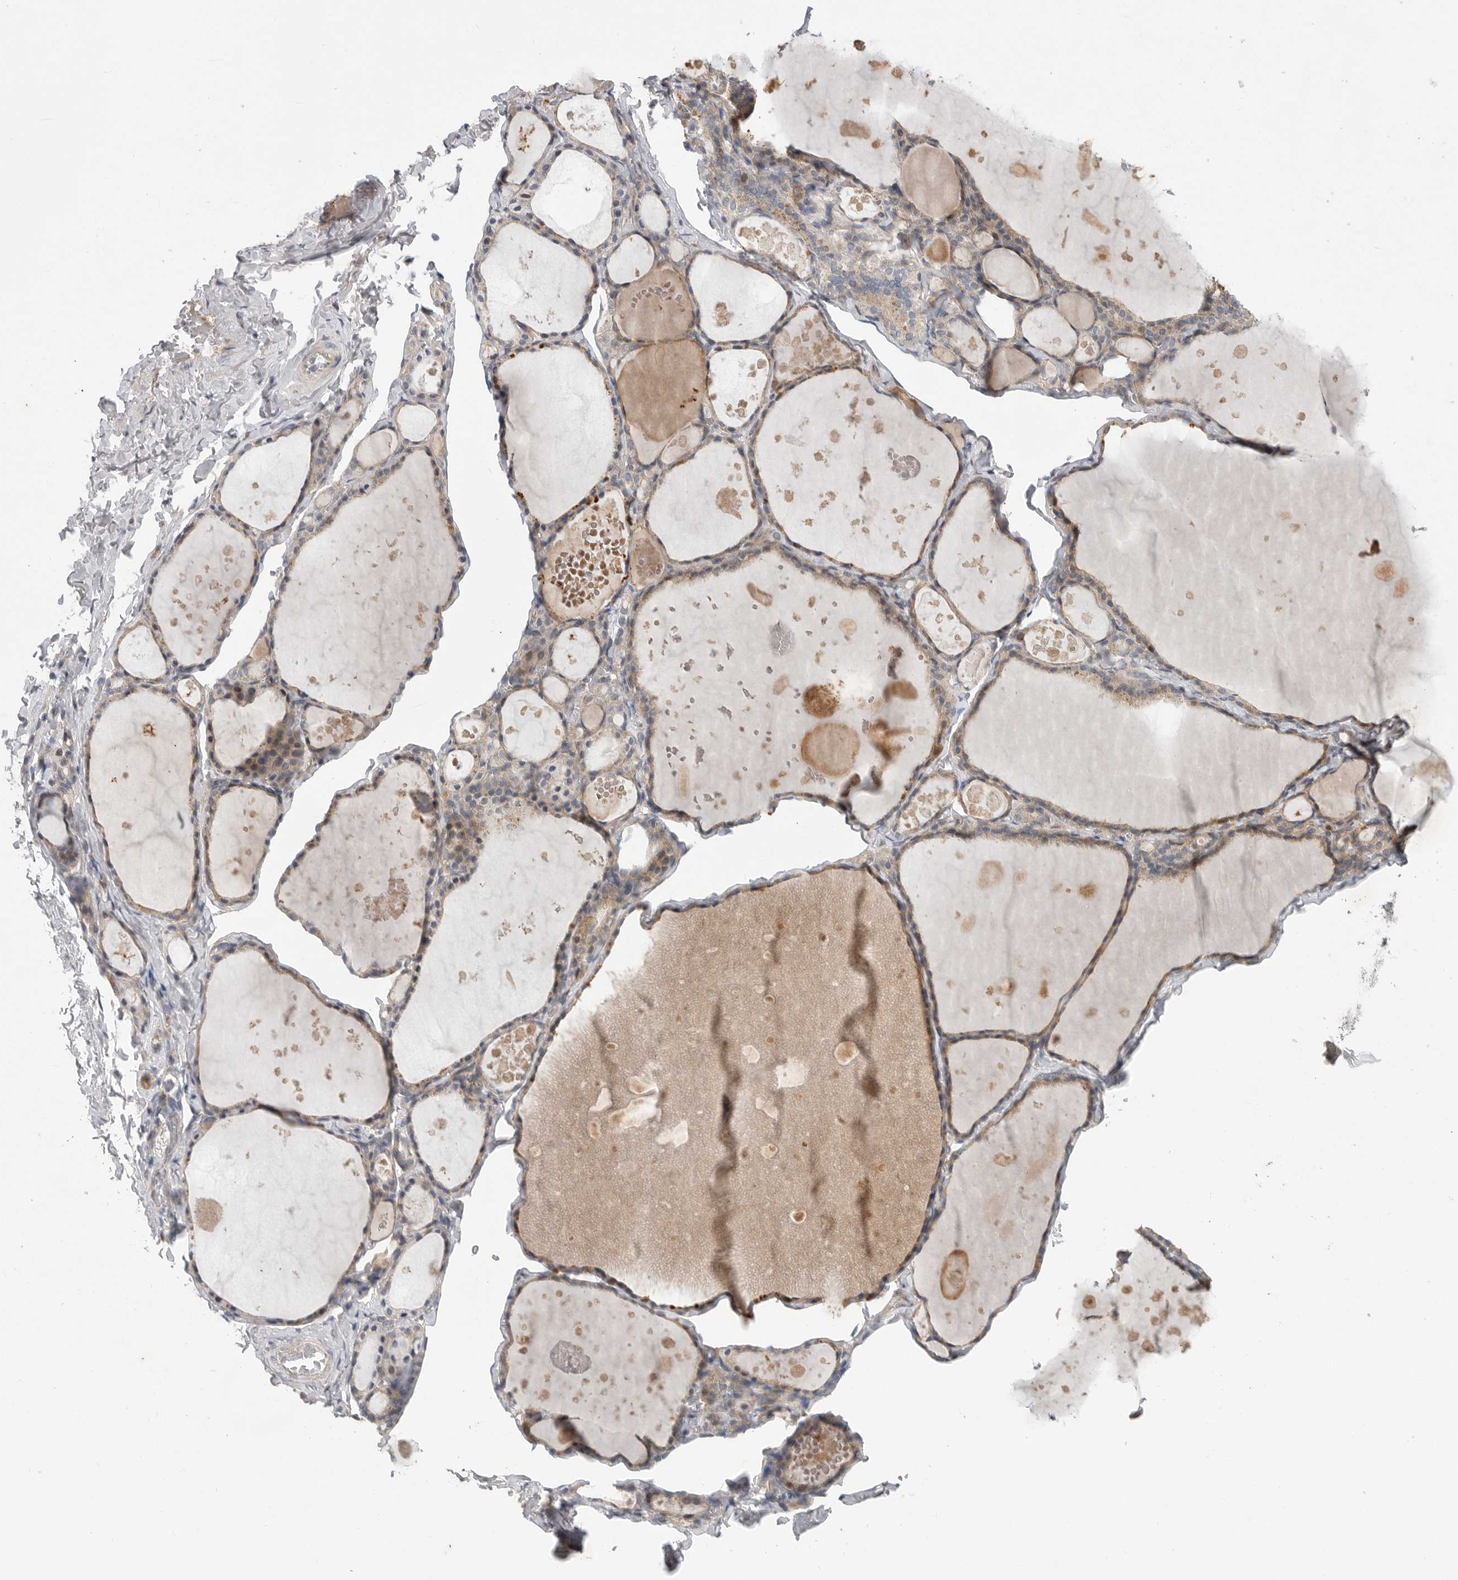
{"staining": {"intensity": "weak", "quantity": ">75%", "location": "cytoplasmic/membranous"}, "tissue": "thyroid gland", "cell_type": "Glandular cells", "image_type": "normal", "snomed": [{"axis": "morphology", "description": "Normal tissue, NOS"}, {"axis": "topography", "description": "Thyroid gland"}], "caption": "Benign thyroid gland displays weak cytoplasmic/membranous positivity in about >75% of glandular cells, visualized by immunohistochemistry.", "gene": "FBXO43", "patient": {"sex": "male", "age": 56}}